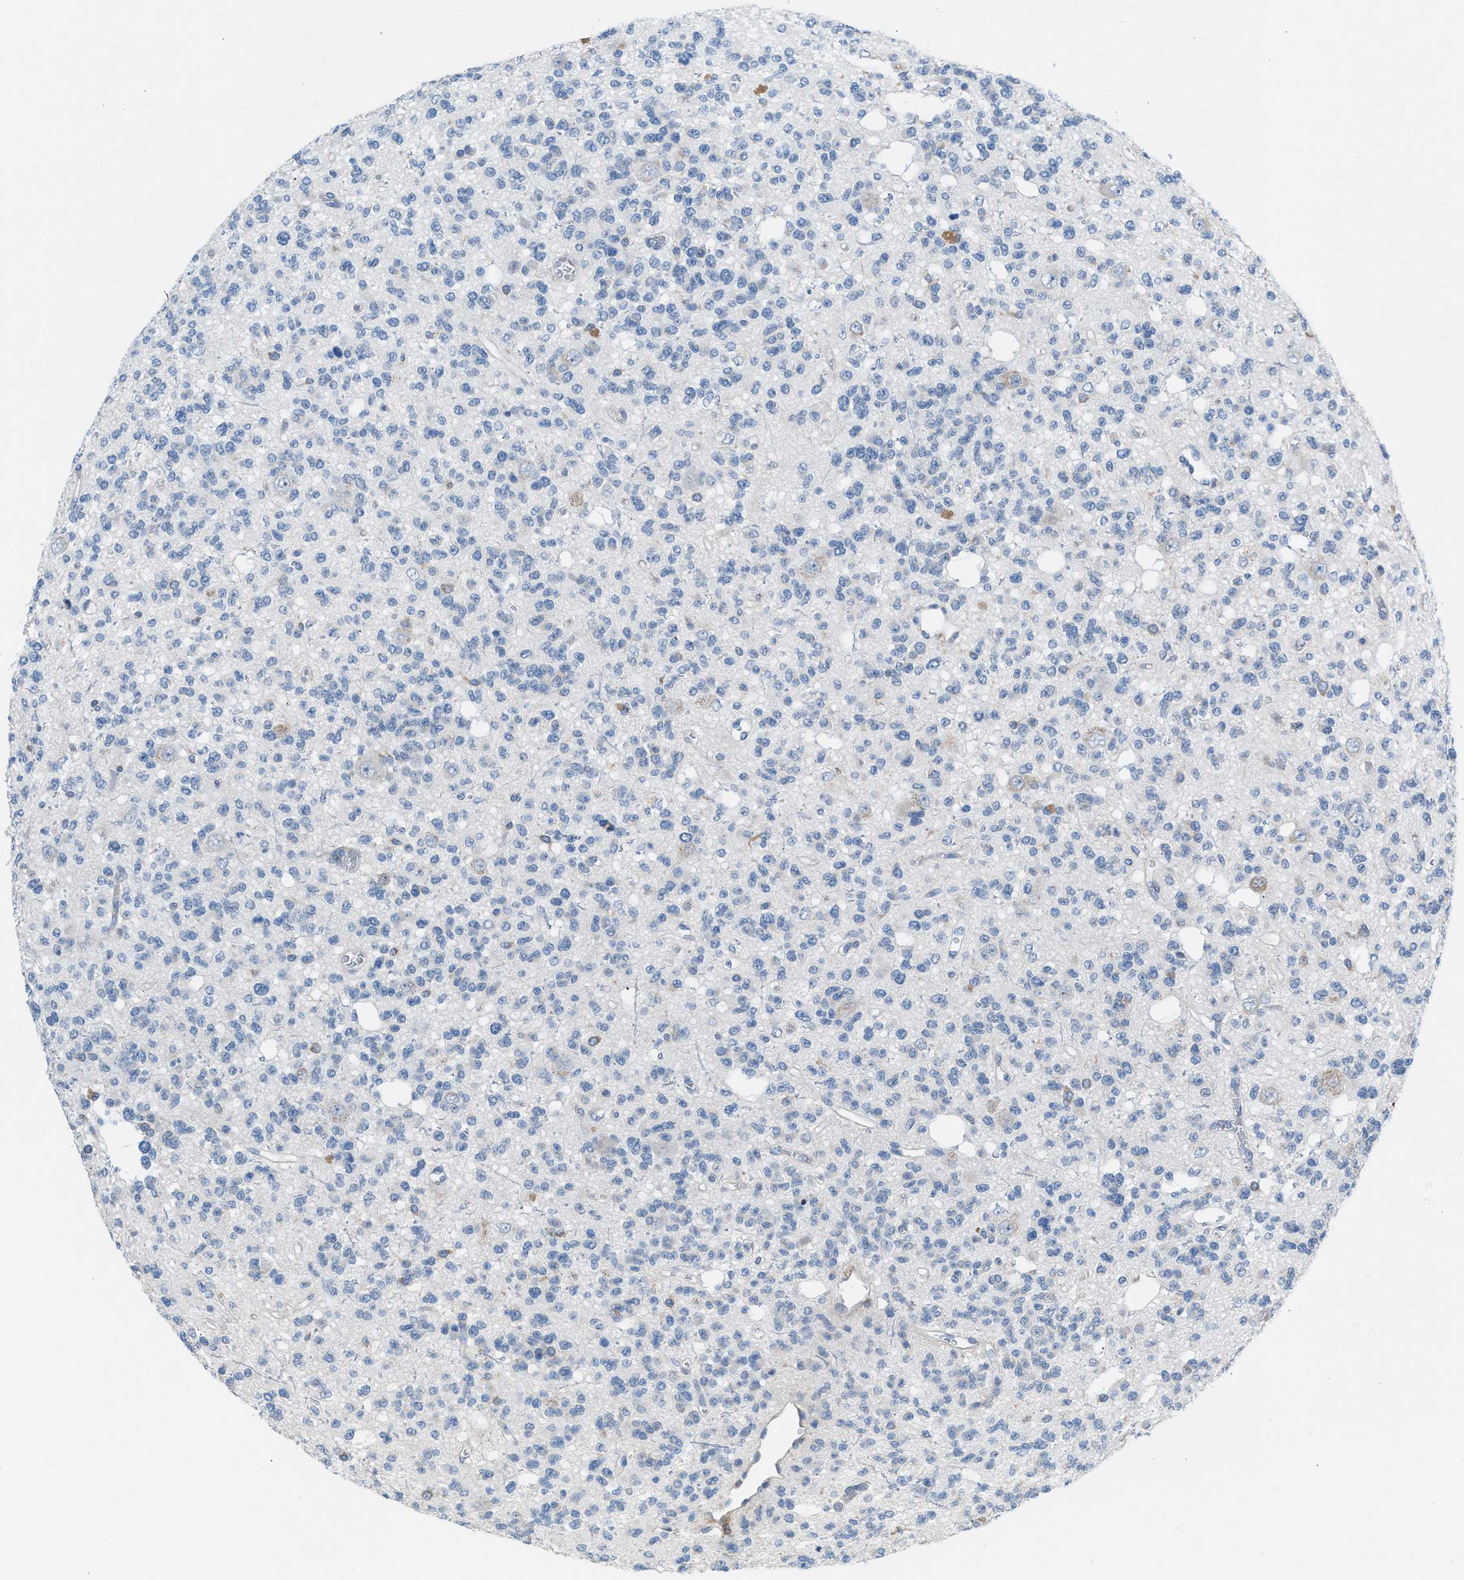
{"staining": {"intensity": "negative", "quantity": "none", "location": "none"}, "tissue": "glioma", "cell_type": "Tumor cells", "image_type": "cancer", "snomed": [{"axis": "morphology", "description": "Glioma, malignant, Low grade"}, {"axis": "topography", "description": "Brain"}], "caption": "DAB immunohistochemical staining of human malignant glioma (low-grade) shows no significant positivity in tumor cells.", "gene": "CA3", "patient": {"sex": "male", "age": 38}}